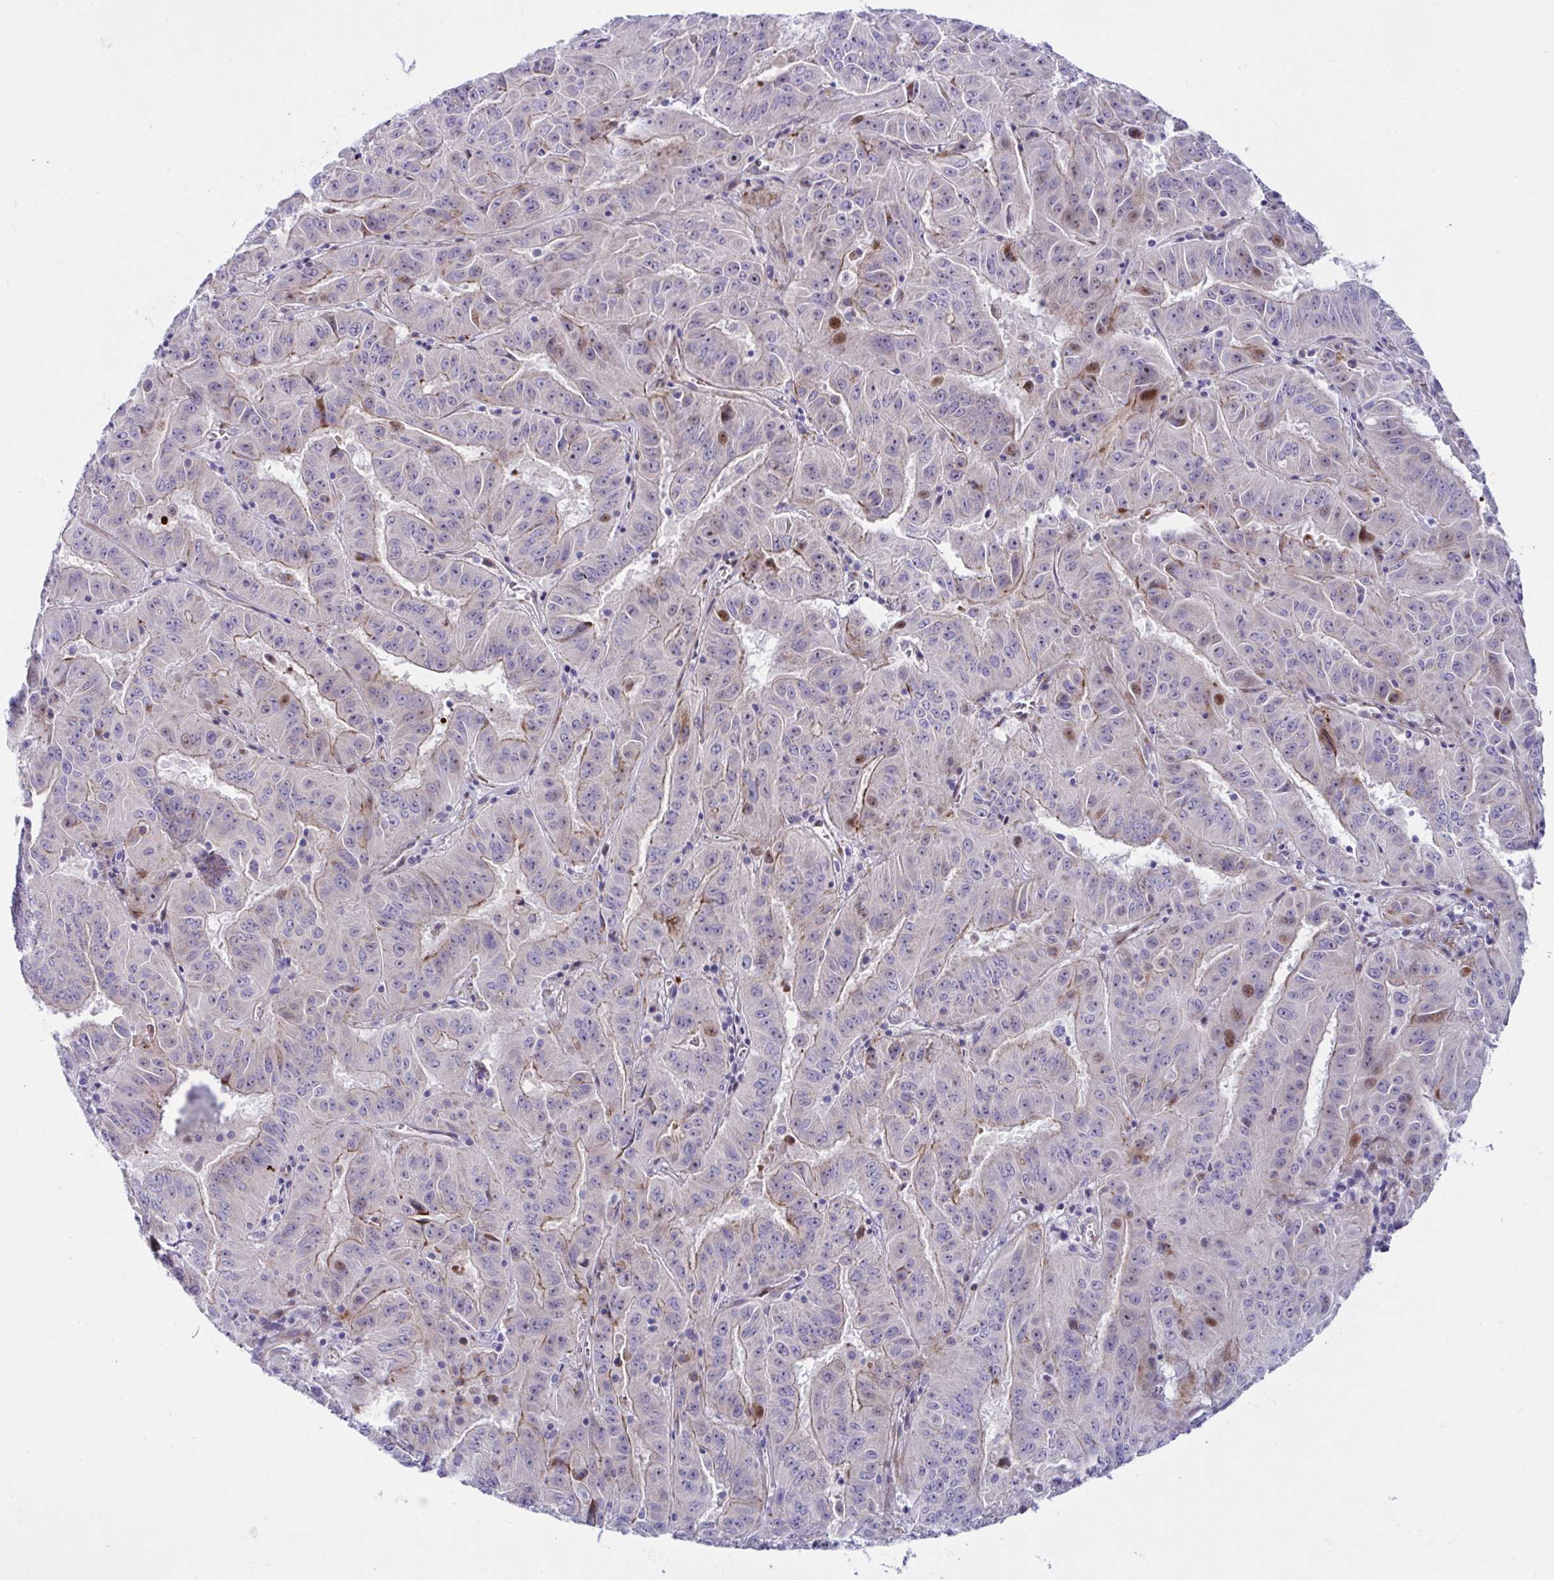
{"staining": {"intensity": "weak", "quantity": "<25%", "location": "cytoplasmic/membranous,nuclear"}, "tissue": "pancreatic cancer", "cell_type": "Tumor cells", "image_type": "cancer", "snomed": [{"axis": "morphology", "description": "Adenocarcinoma, NOS"}, {"axis": "topography", "description": "Pancreas"}], "caption": "A micrograph of adenocarcinoma (pancreatic) stained for a protein shows no brown staining in tumor cells.", "gene": "ZNF713", "patient": {"sex": "male", "age": 63}}